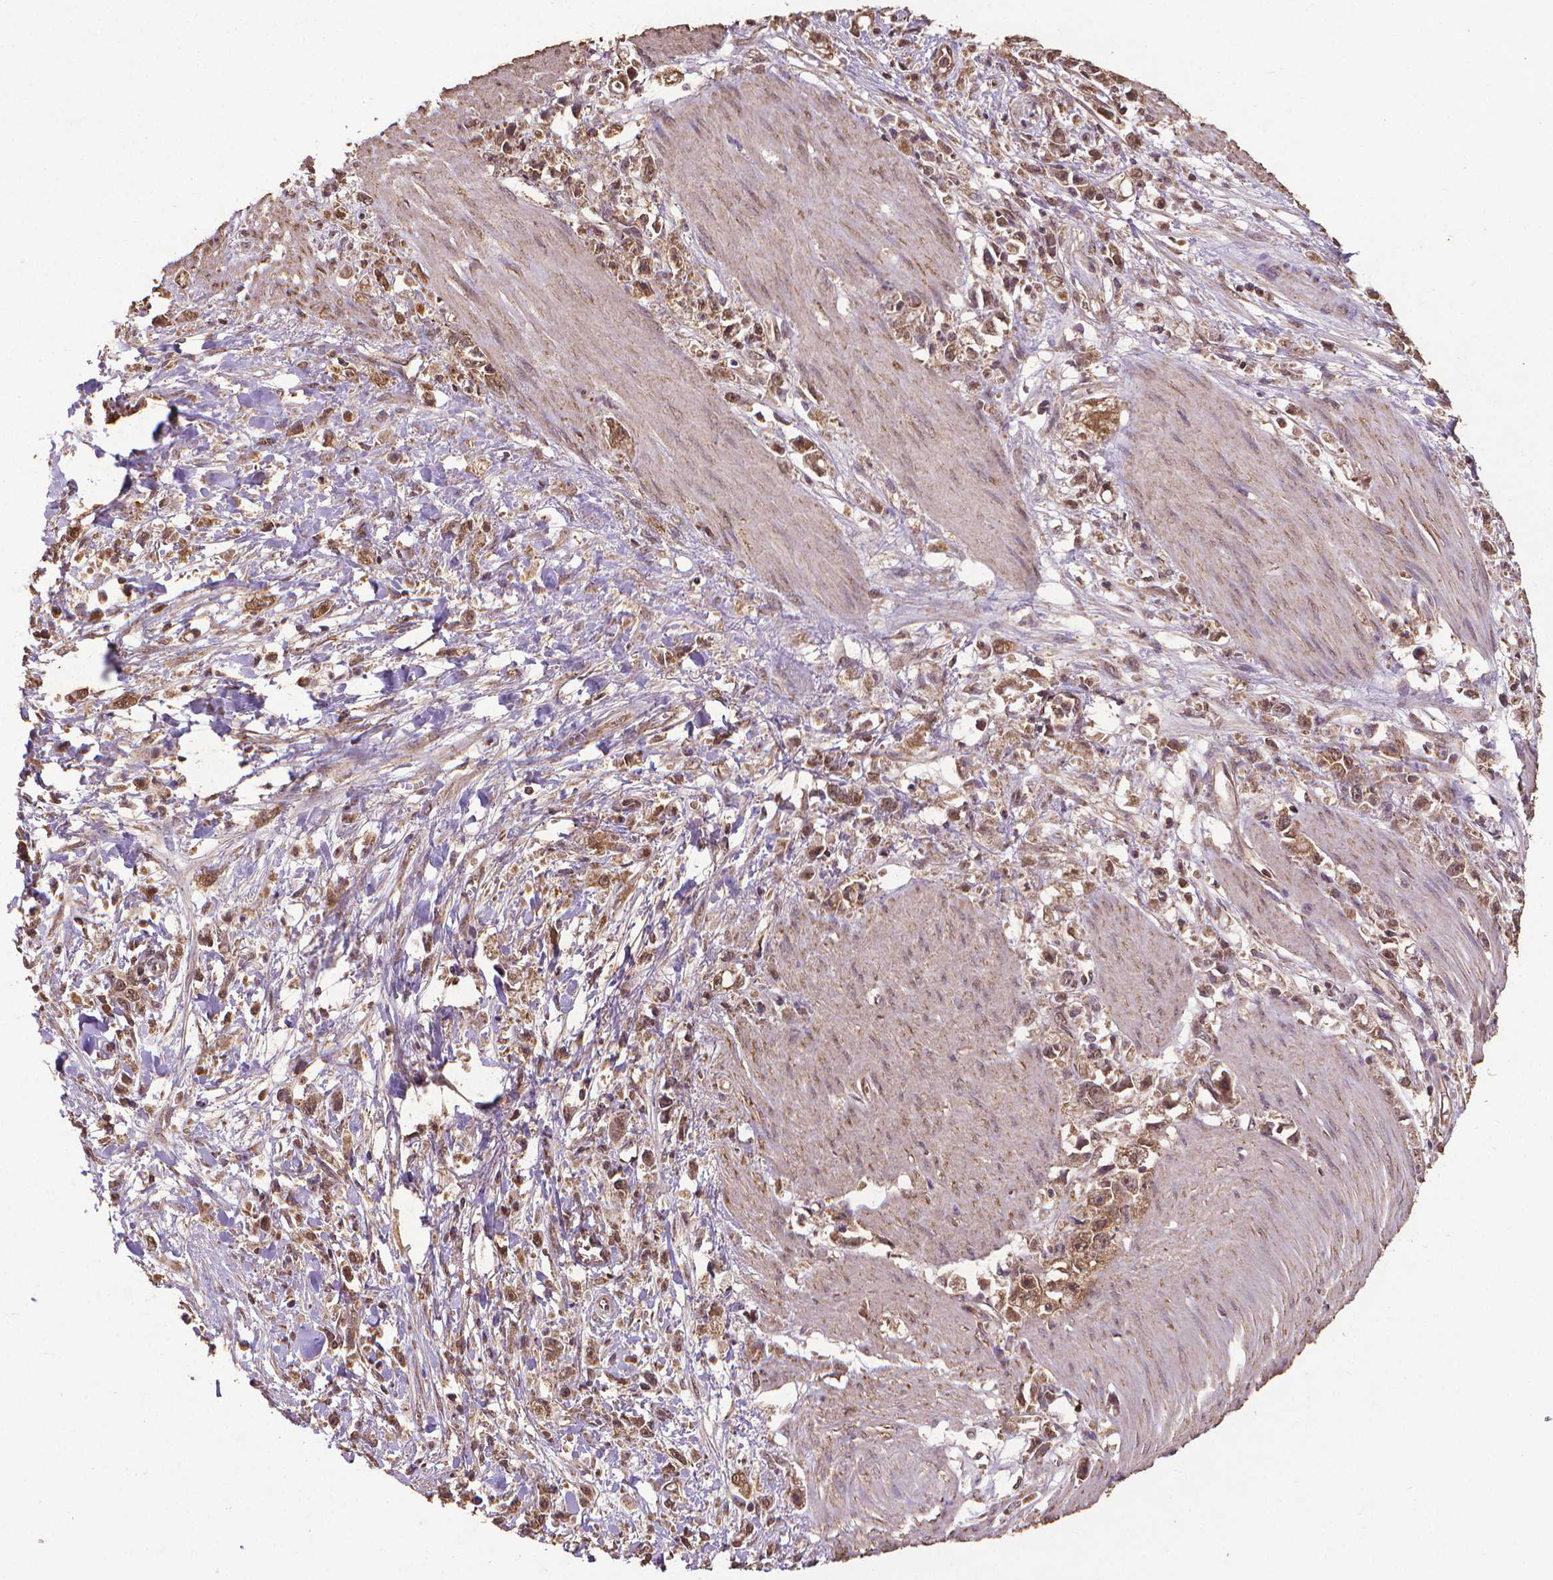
{"staining": {"intensity": "moderate", "quantity": ">75%", "location": "cytoplasmic/membranous,nuclear"}, "tissue": "stomach cancer", "cell_type": "Tumor cells", "image_type": "cancer", "snomed": [{"axis": "morphology", "description": "Adenocarcinoma, NOS"}, {"axis": "topography", "description": "Stomach"}], "caption": "This histopathology image exhibits immunohistochemistry (IHC) staining of stomach cancer, with medium moderate cytoplasmic/membranous and nuclear expression in approximately >75% of tumor cells.", "gene": "DCAF1", "patient": {"sex": "female", "age": 59}}